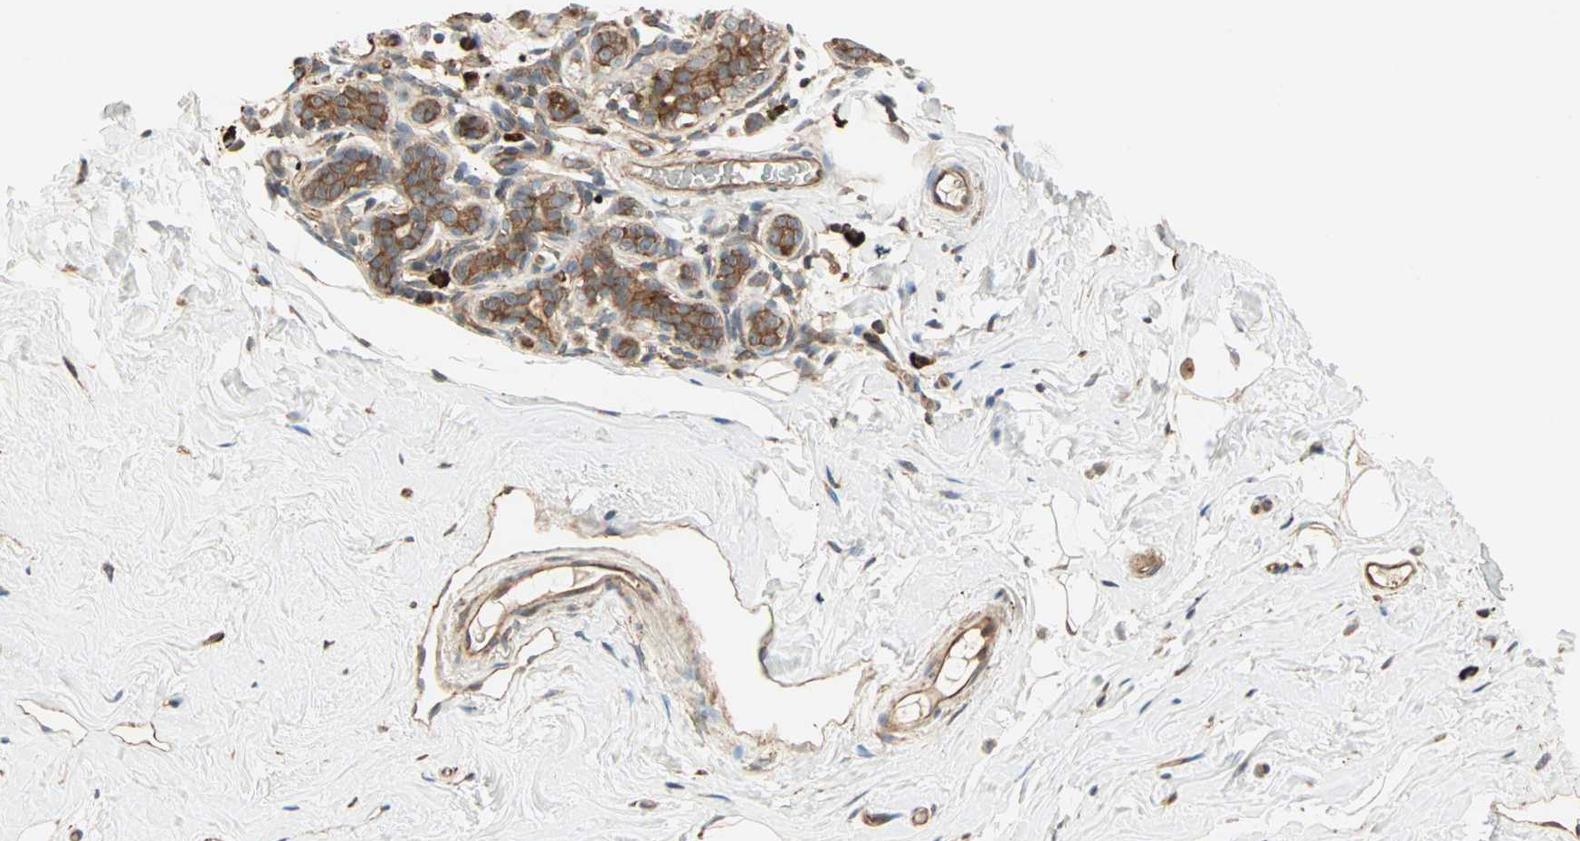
{"staining": {"intensity": "weak", "quantity": ">75%", "location": "cytoplasmic/membranous"}, "tissue": "breast", "cell_type": "Adipocytes", "image_type": "normal", "snomed": [{"axis": "morphology", "description": "Normal tissue, NOS"}, {"axis": "topography", "description": "Breast"}], "caption": "Breast was stained to show a protein in brown. There is low levels of weak cytoplasmic/membranous expression in approximately >75% of adipocytes. The staining was performed using DAB (3,3'-diaminobenzidine) to visualize the protein expression in brown, while the nuclei were stained in blue with hematoxylin (Magnification: 20x).", "gene": "P4HA1", "patient": {"sex": "female", "age": 75}}